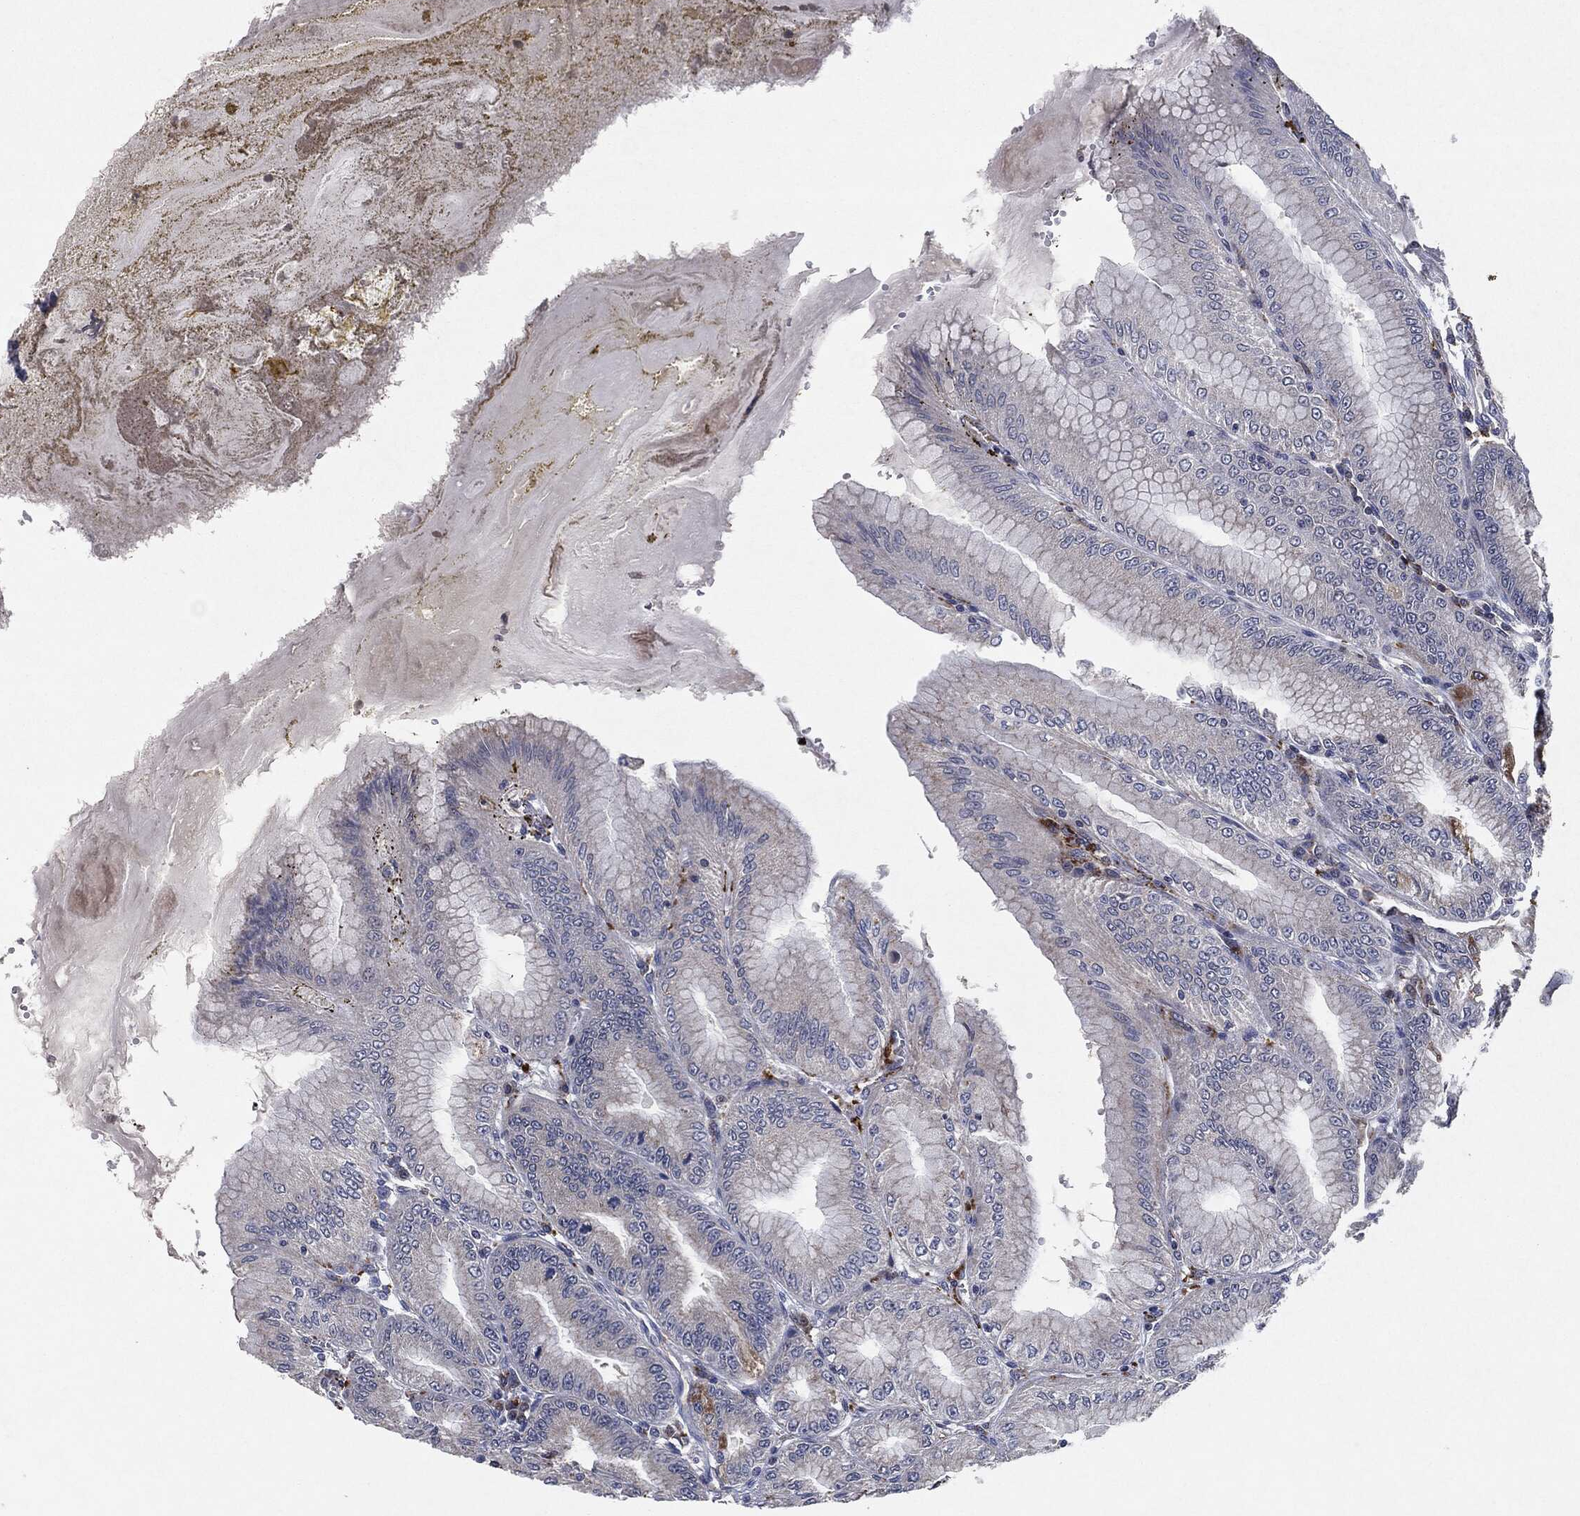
{"staining": {"intensity": "strong", "quantity": "<25%", "location": "nuclear"}, "tissue": "stomach", "cell_type": "Glandular cells", "image_type": "normal", "snomed": [{"axis": "morphology", "description": "Normal tissue, NOS"}, {"axis": "topography", "description": "Stomach"}], "caption": "Immunohistochemical staining of normal human stomach shows strong nuclear protein positivity in approximately <25% of glandular cells.", "gene": "SLC31A2", "patient": {"sex": "male", "age": 71}}